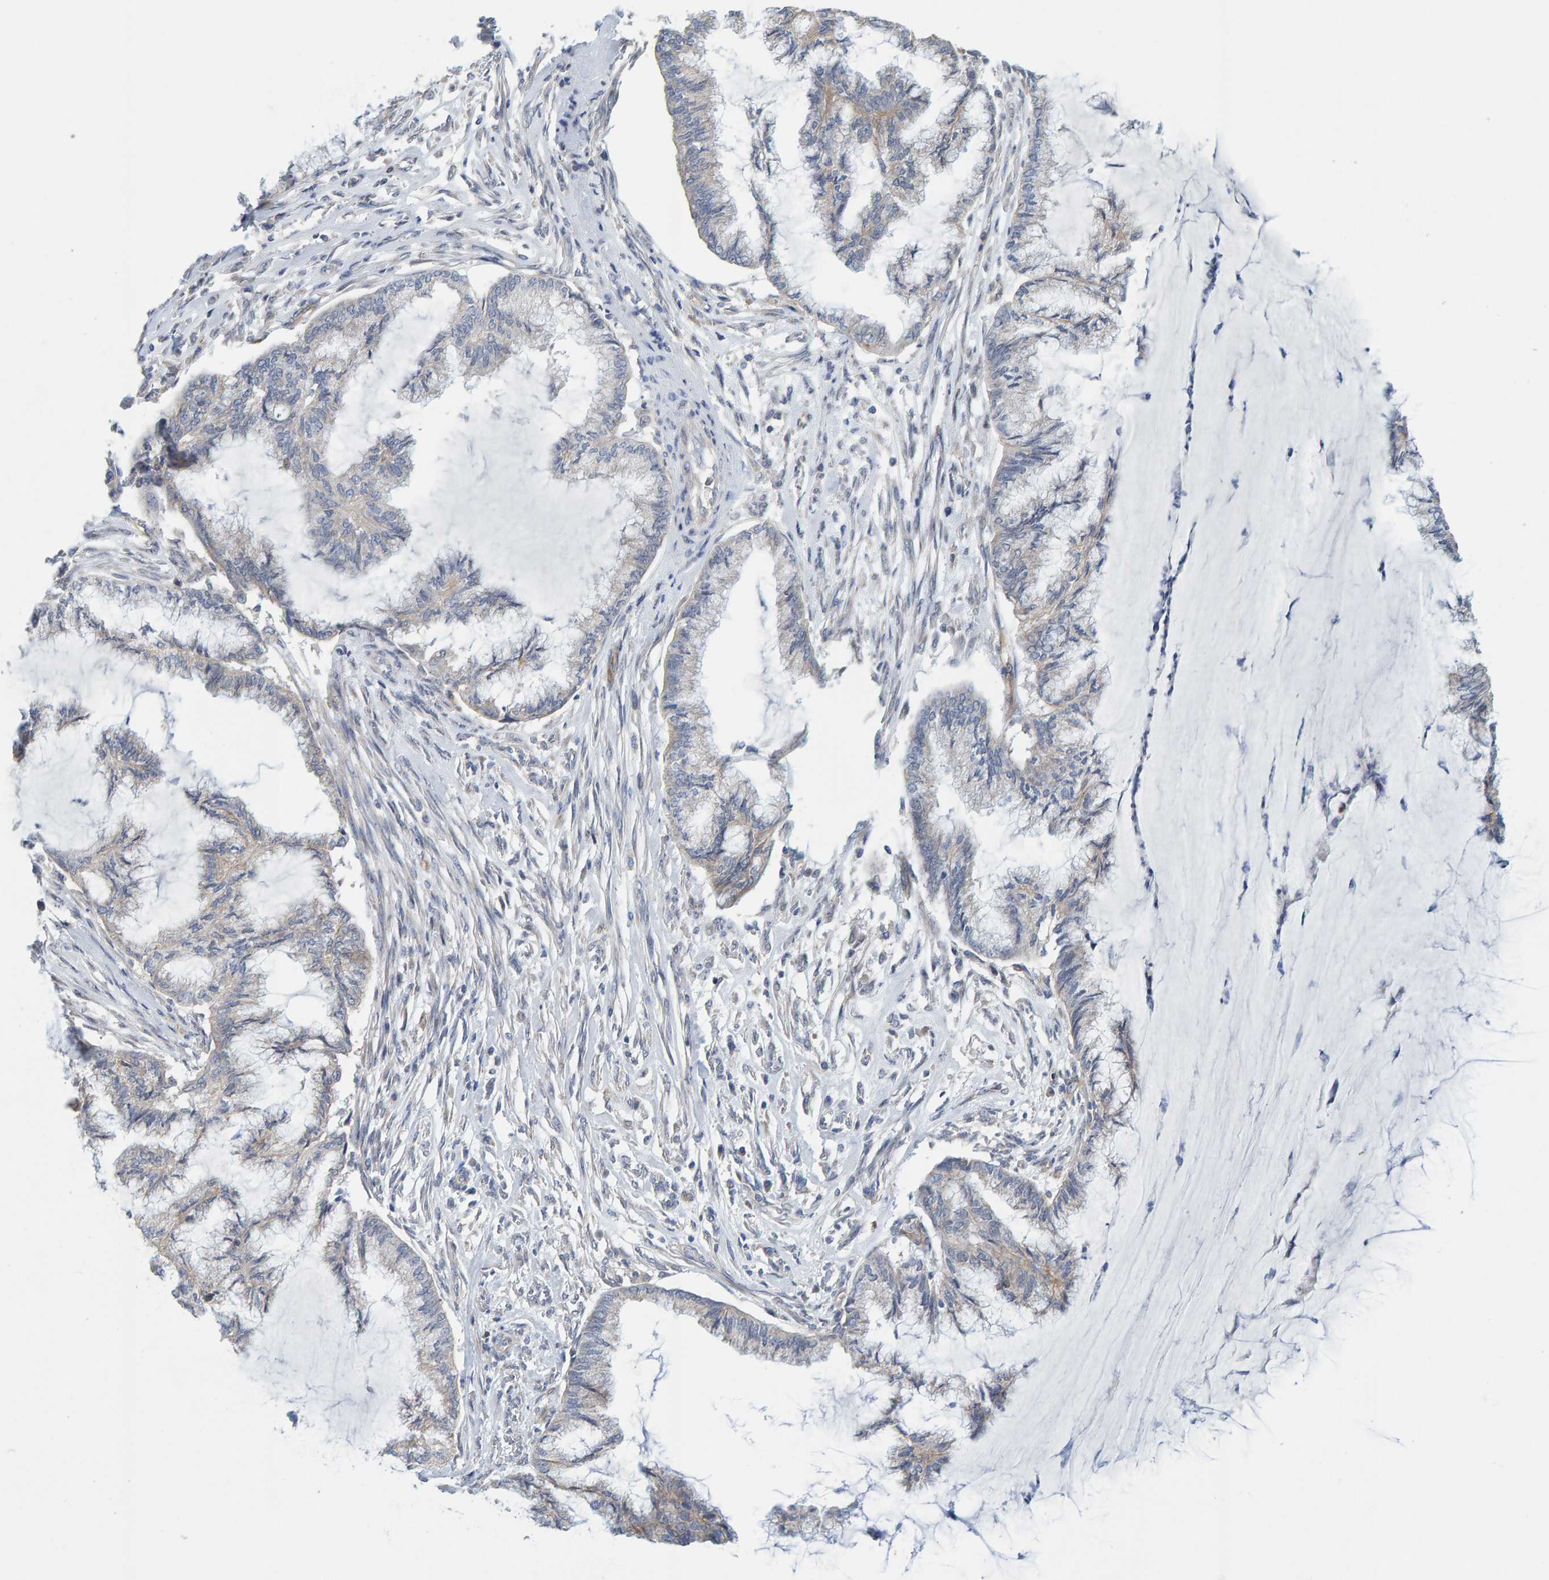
{"staining": {"intensity": "moderate", "quantity": "<25%", "location": "cytoplasmic/membranous"}, "tissue": "endometrial cancer", "cell_type": "Tumor cells", "image_type": "cancer", "snomed": [{"axis": "morphology", "description": "Adenocarcinoma, NOS"}, {"axis": "topography", "description": "Endometrium"}], "caption": "Immunohistochemistry image of neoplastic tissue: human endometrial adenocarcinoma stained using immunohistochemistry (IHC) reveals low levels of moderate protein expression localized specifically in the cytoplasmic/membranous of tumor cells, appearing as a cytoplasmic/membranous brown color.", "gene": "RGP1", "patient": {"sex": "female", "age": 86}}